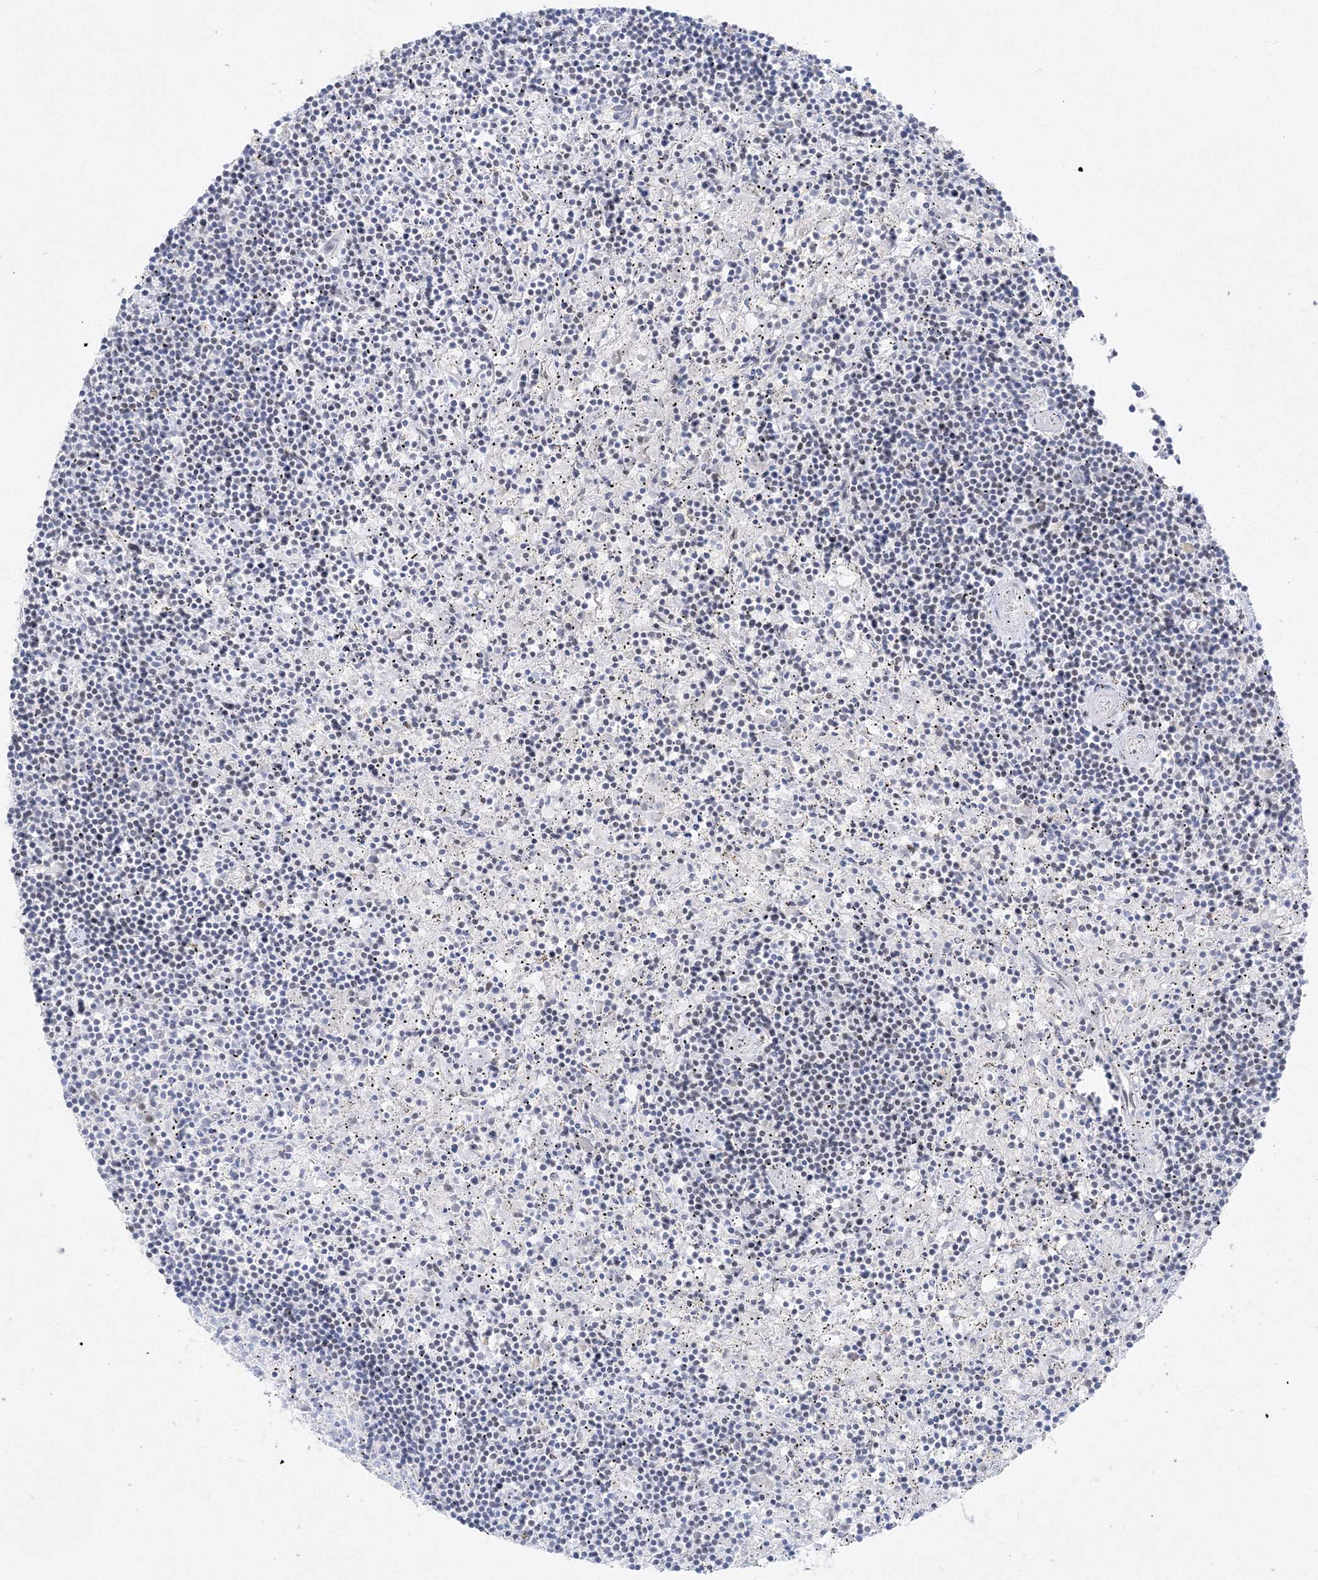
{"staining": {"intensity": "negative", "quantity": "none", "location": "none"}, "tissue": "lymphoma", "cell_type": "Tumor cells", "image_type": "cancer", "snomed": [{"axis": "morphology", "description": "Malignant lymphoma, non-Hodgkin's type, Low grade"}, {"axis": "topography", "description": "Spleen"}], "caption": "IHC image of neoplastic tissue: low-grade malignant lymphoma, non-Hodgkin's type stained with DAB reveals no significant protein expression in tumor cells.", "gene": "ZNF638", "patient": {"sex": "male", "age": 76}}